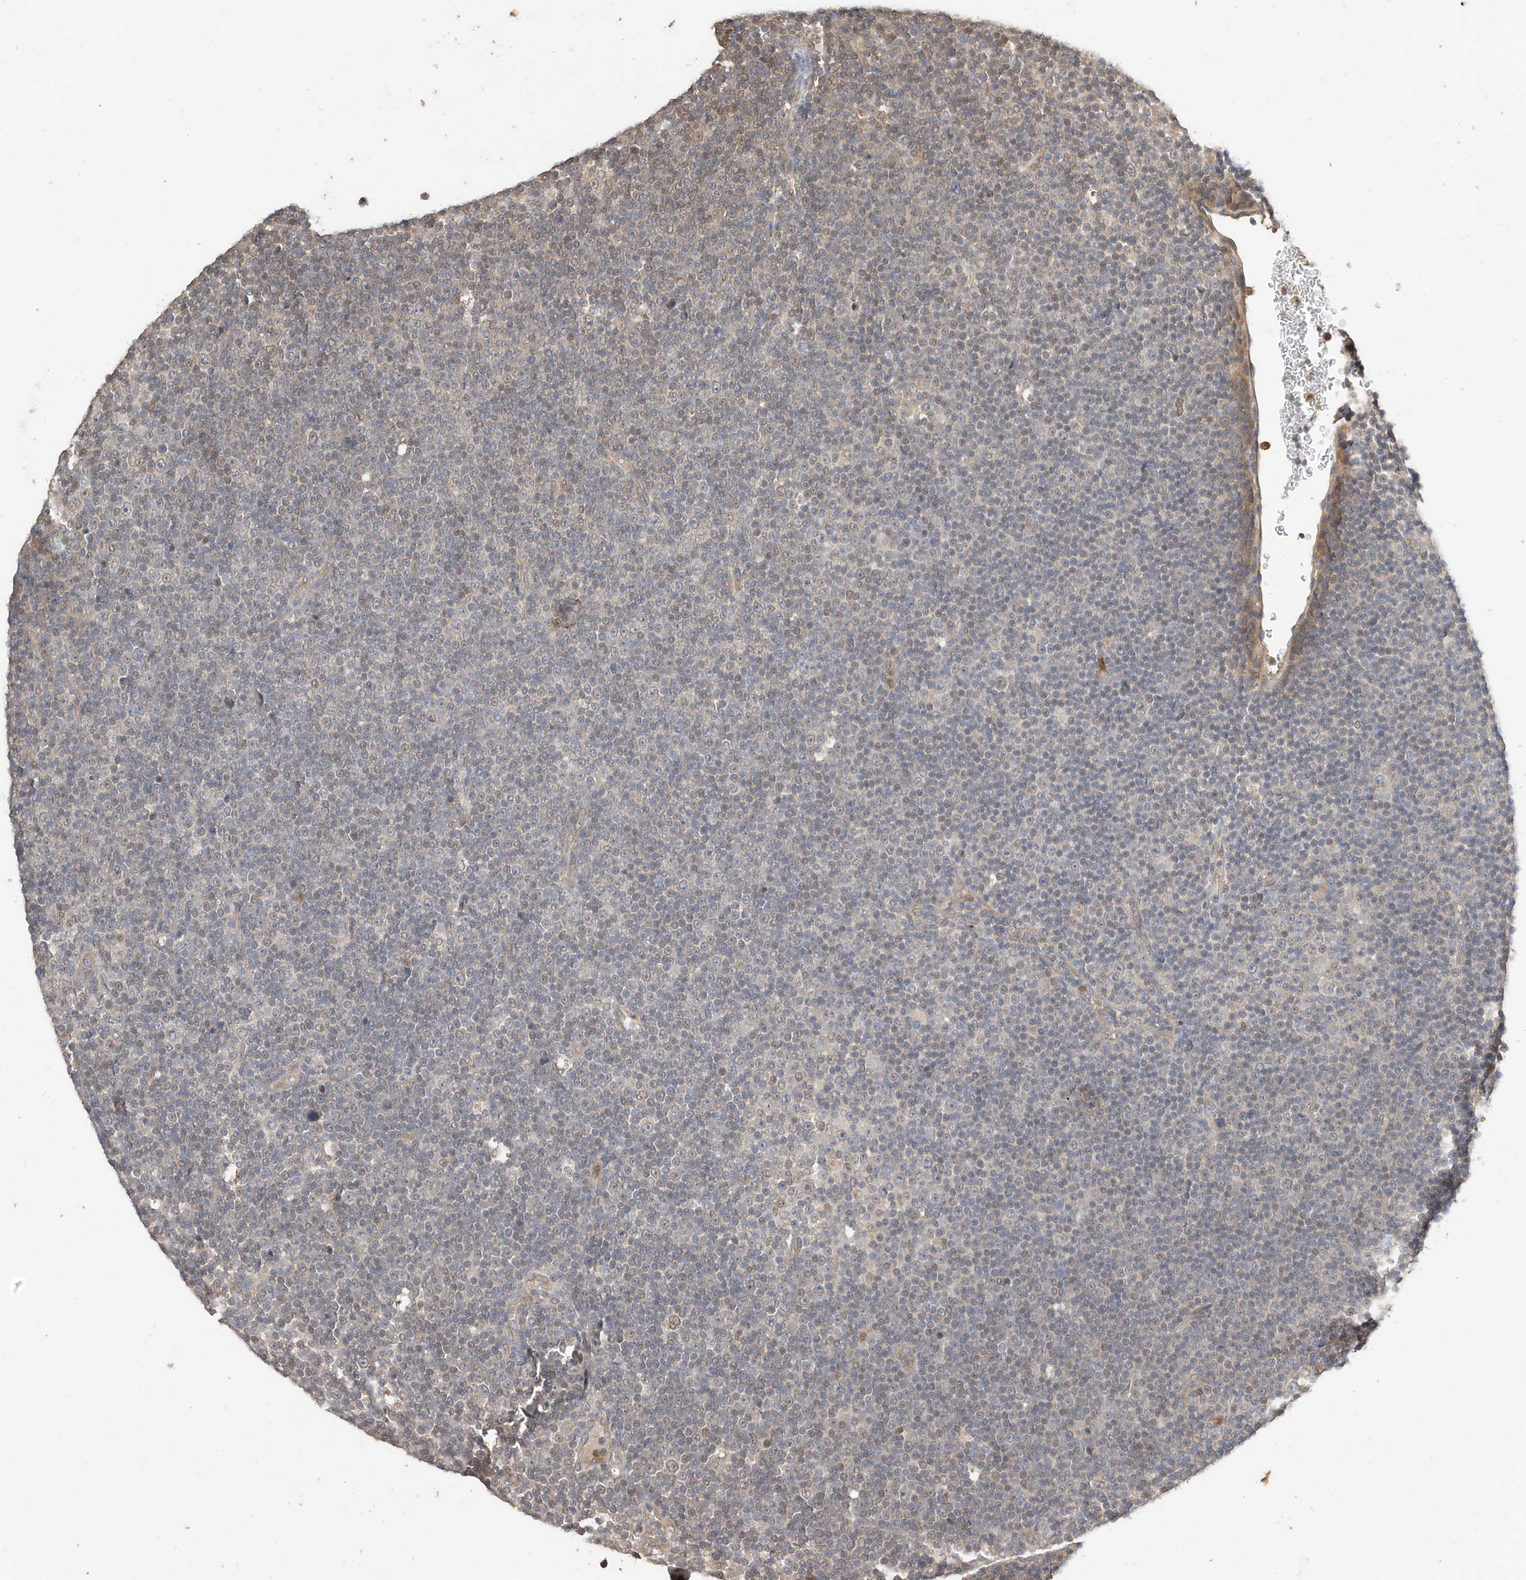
{"staining": {"intensity": "weak", "quantity": "<25%", "location": "cytoplasmic/membranous"}, "tissue": "lymphoma", "cell_type": "Tumor cells", "image_type": "cancer", "snomed": [{"axis": "morphology", "description": "Malignant lymphoma, non-Hodgkin's type, Low grade"}, {"axis": "topography", "description": "Lymph node"}], "caption": "Immunohistochemistry histopathology image of neoplastic tissue: malignant lymphoma, non-Hodgkin's type (low-grade) stained with DAB demonstrates no significant protein staining in tumor cells.", "gene": "OFD1", "patient": {"sex": "female", "age": 67}}